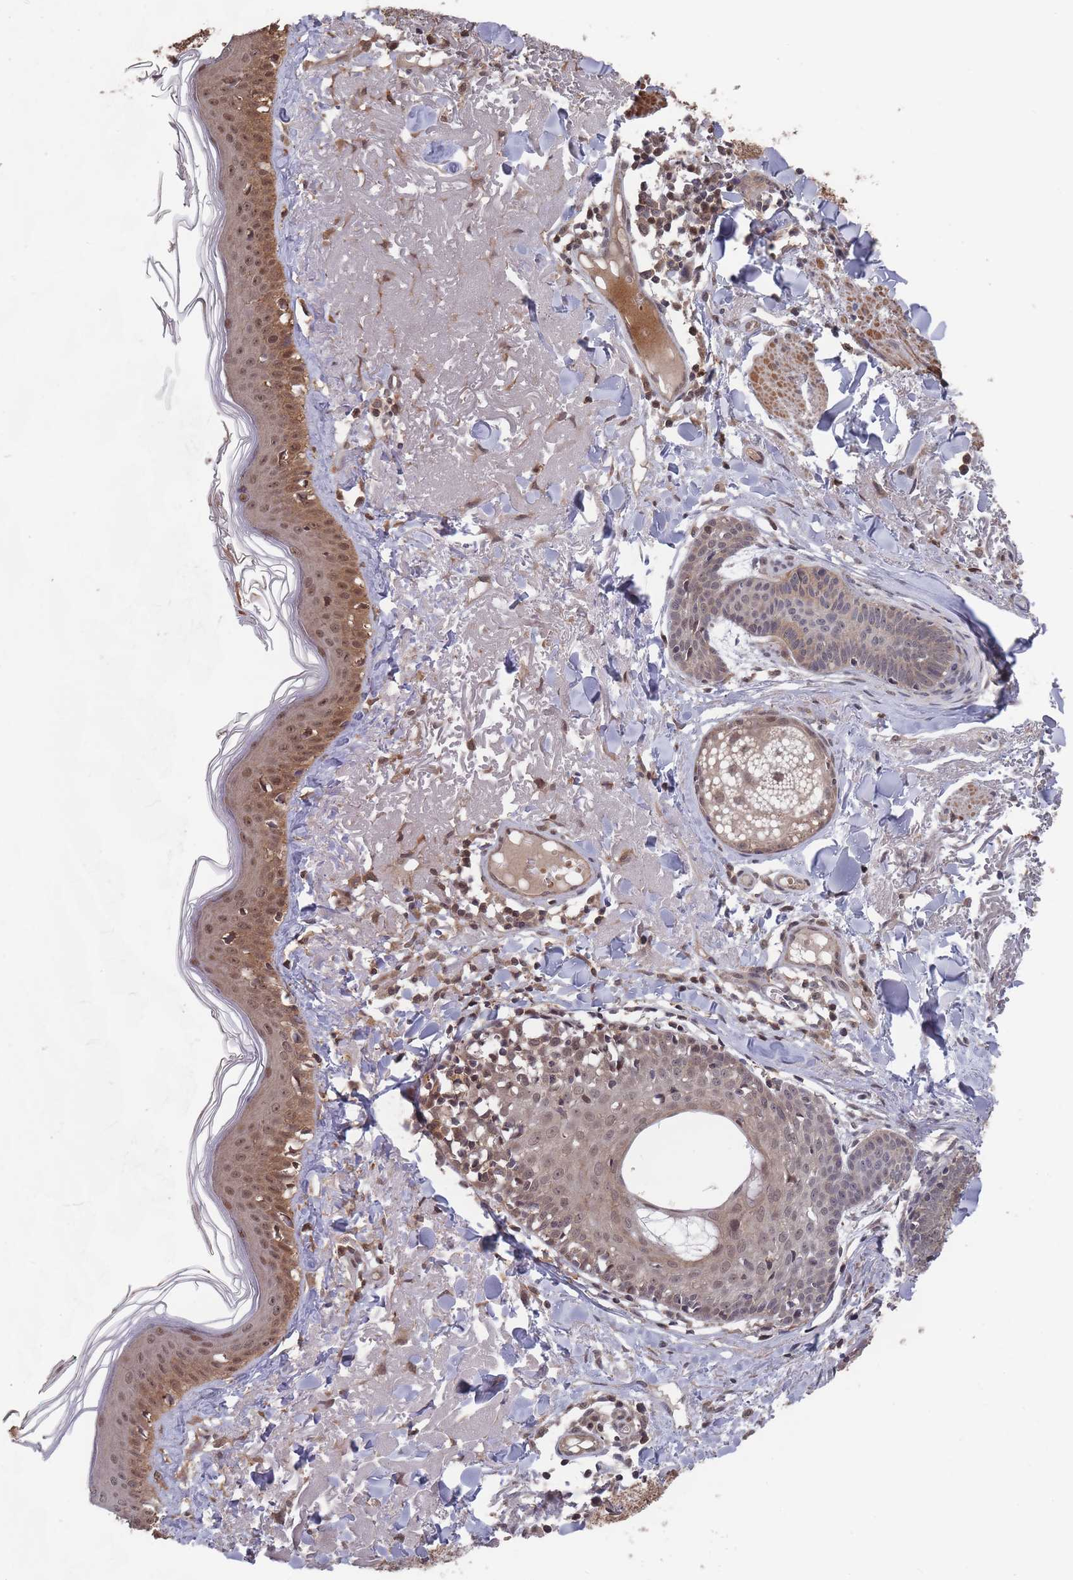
{"staining": {"intensity": "weak", "quantity": ">75%", "location": "cytoplasmic/membranous"}, "tissue": "skin", "cell_type": "Fibroblasts", "image_type": "normal", "snomed": [{"axis": "morphology", "description": "Normal tissue, NOS"}, {"axis": "morphology", "description": "Malignant melanoma, NOS"}, {"axis": "topography", "description": "Skin"}], "caption": "Weak cytoplasmic/membranous expression is appreciated in about >75% of fibroblasts in benign skin. The protein is stained brown, and the nuclei are stained in blue (DAB IHC with brightfield microscopy, high magnification).", "gene": "SF3B1", "patient": {"sex": "male", "age": 80}}